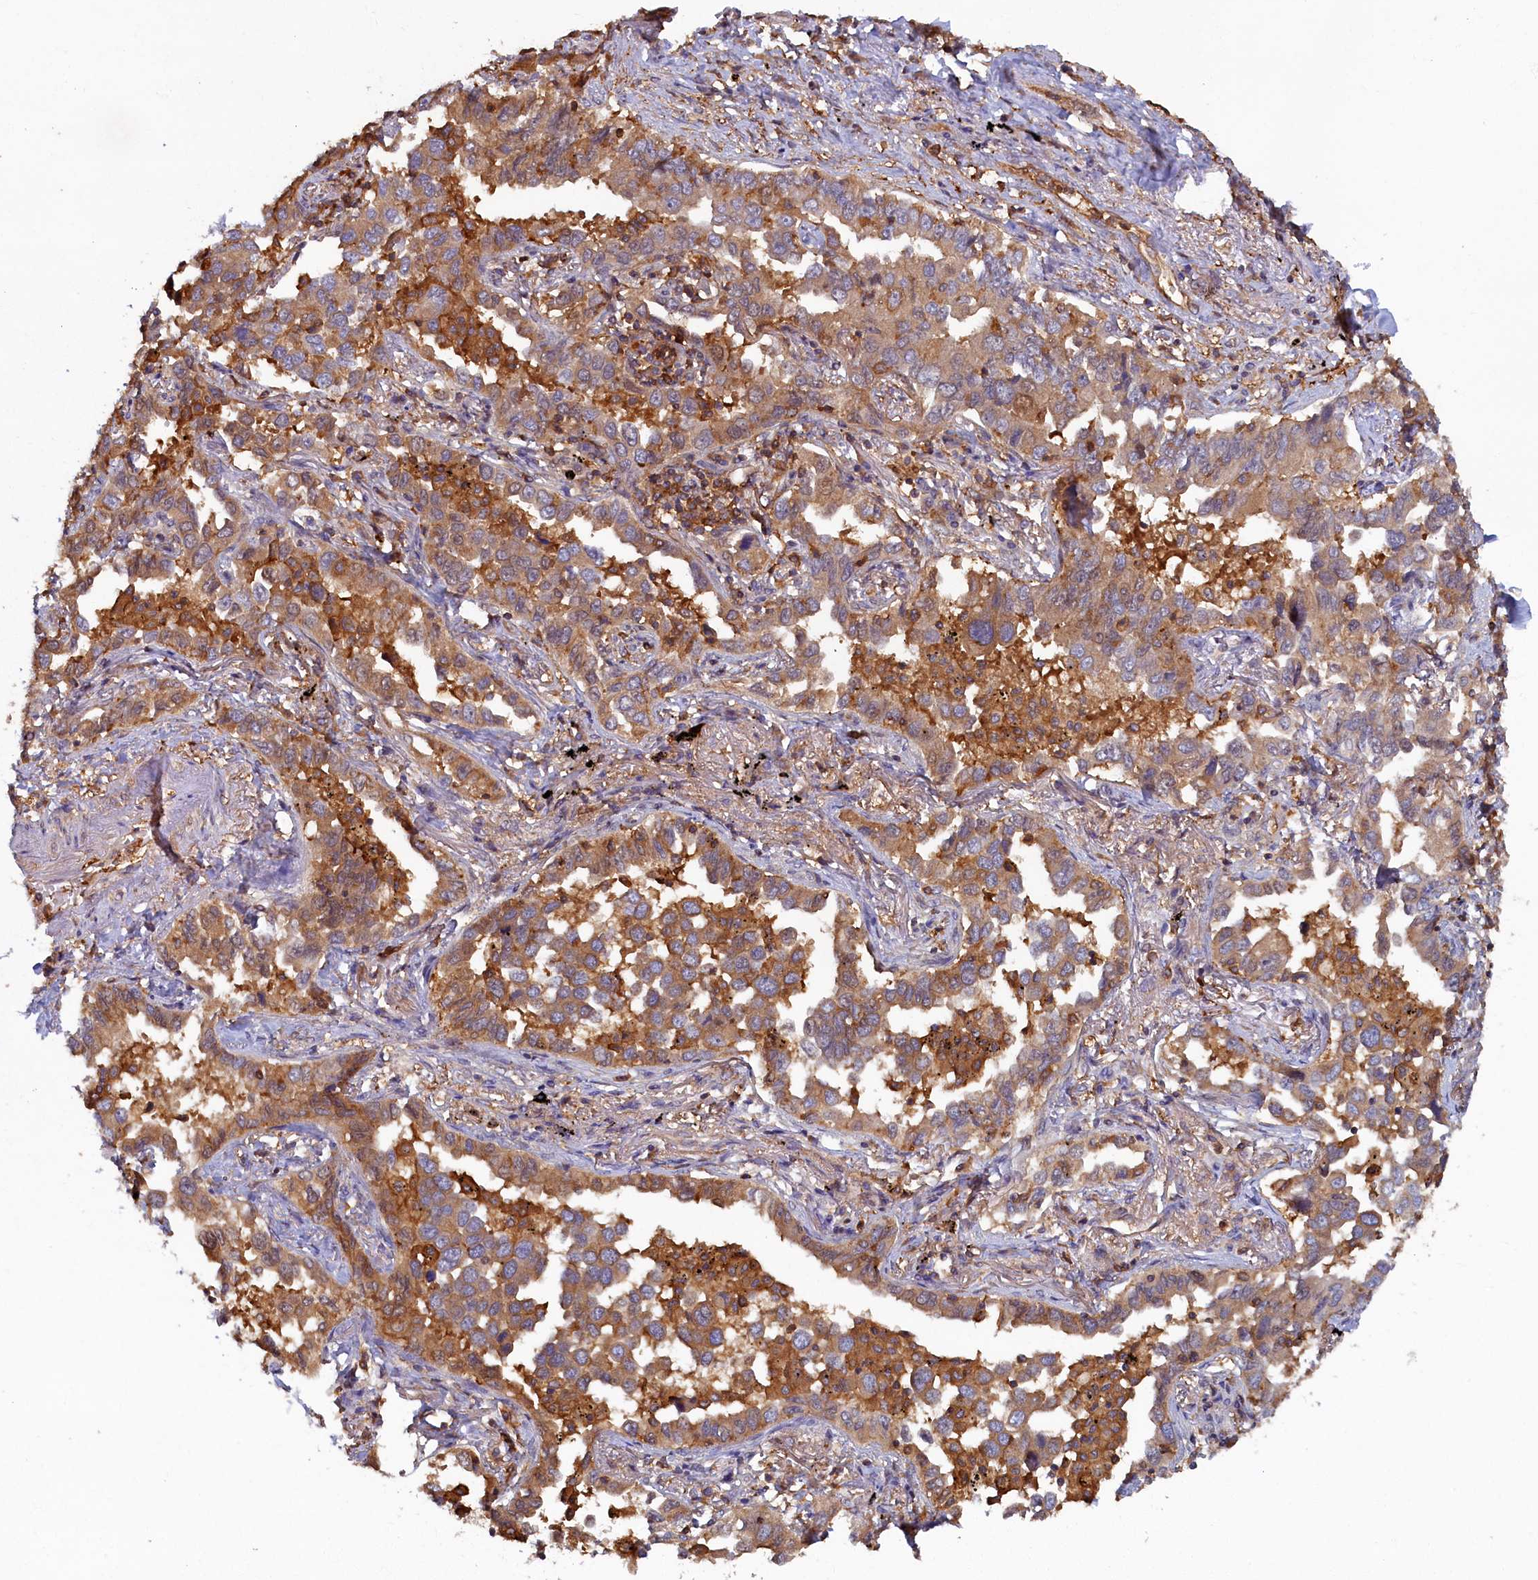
{"staining": {"intensity": "moderate", "quantity": ">75%", "location": "cytoplasmic/membranous"}, "tissue": "lung cancer", "cell_type": "Tumor cells", "image_type": "cancer", "snomed": [{"axis": "morphology", "description": "Adenocarcinoma, NOS"}, {"axis": "topography", "description": "Lung"}], "caption": "The histopathology image displays a brown stain indicating the presence of a protein in the cytoplasmic/membranous of tumor cells in adenocarcinoma (lung).", "gene": "TIMM8B", "patient": {"sex": "male", "age": 67}}